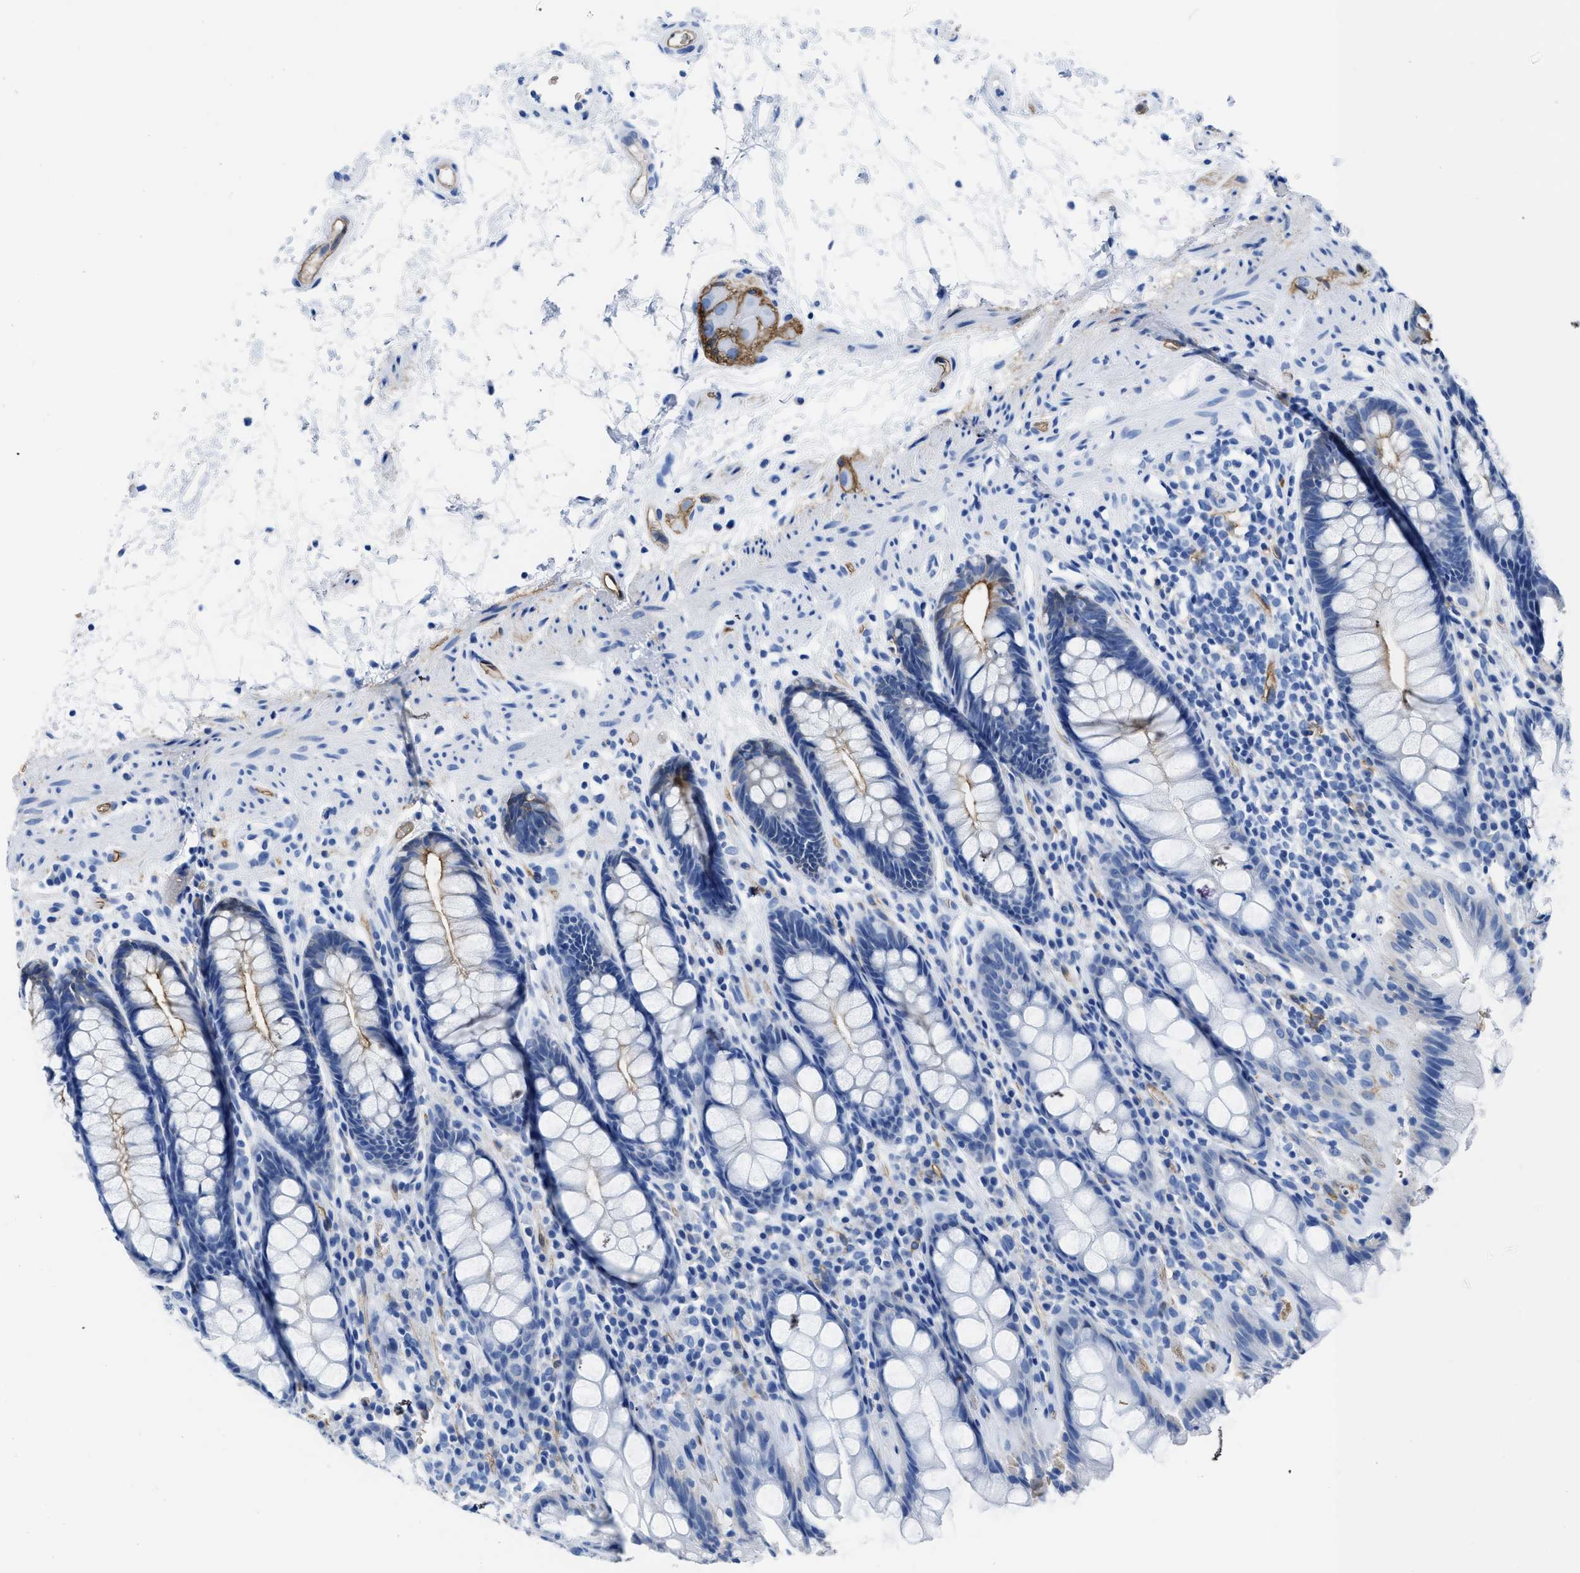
{"staining": {"intensity": "moderate", "quantity": "<25%", "location": "cytoplasmic/membranous"}, "tissue": "rectum", "cell_type": "Glandular cells", "image_type": "normal", "snomed": [{"axis": "morphology", "description": "Normal tissue, NOS"}, {"axis": "topography", "description": "Rectum"}], "caption": "Approximately <25% of glandular cells in normal rectum exhibit moderate cytoplasmic/membranous protein staining as visualized by brown immunohistochemical staining.", "gene": "AQP1", "patient": {"sex": "male", "age": 64}}